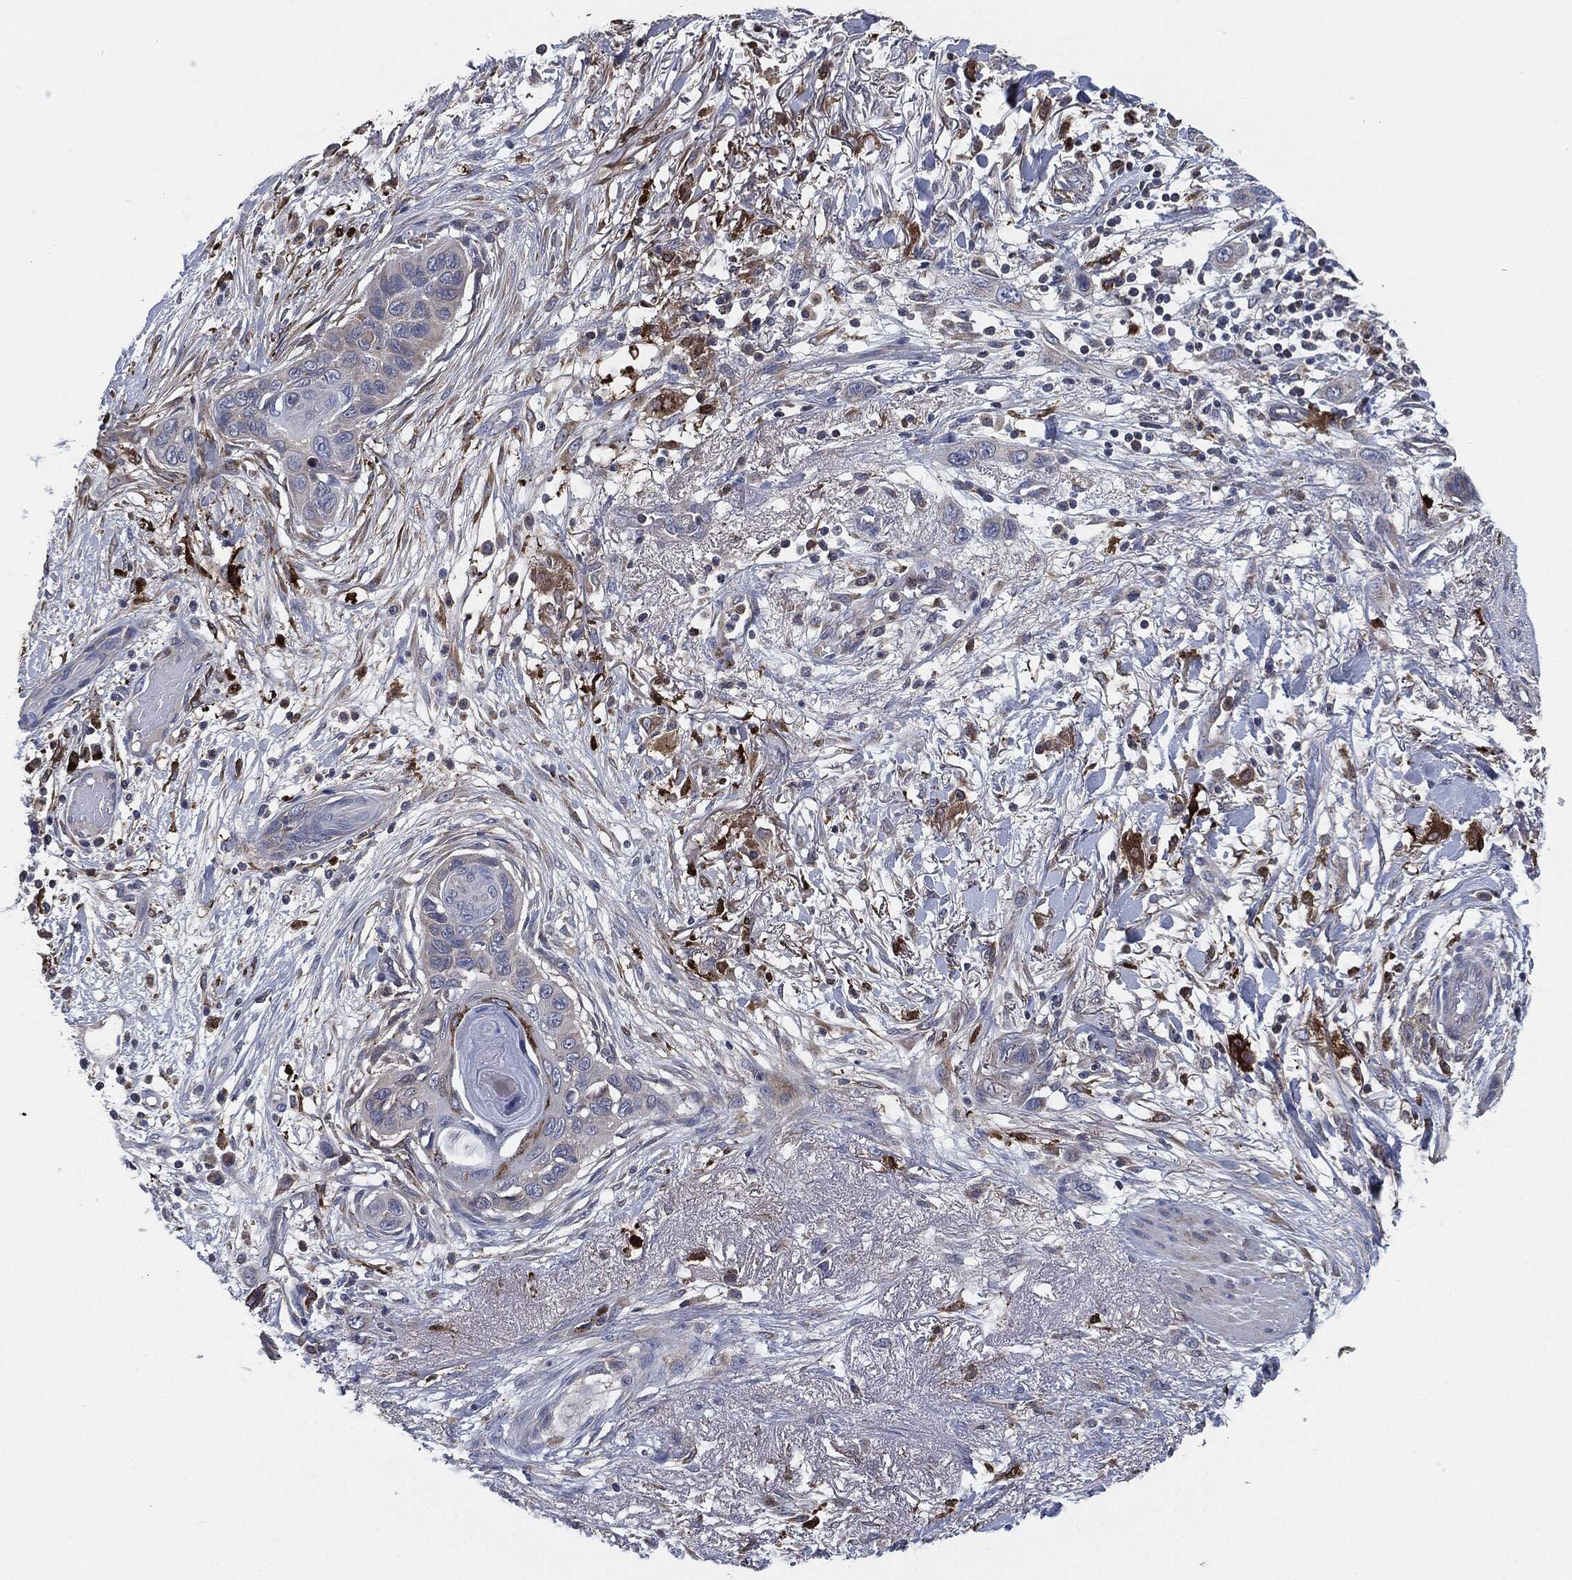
{"staining": {"intensity": "negative", "quantity": "none", "location": "none"}, "tissue": "skin cancer", "cell_type": "Tumor cells", "image_type": "cancer", "snomed": [{"axis": "morphology", "description": "Squamous cell carcinoma, NOS"}, {"axis": "topography", "description": "Skin"}], "caption": "Tumor cells show no significant protein expression in squamous cell carcinoma (skin).", "gene": "TMEM11", "patient": {"sex": "male", "age": 79}}